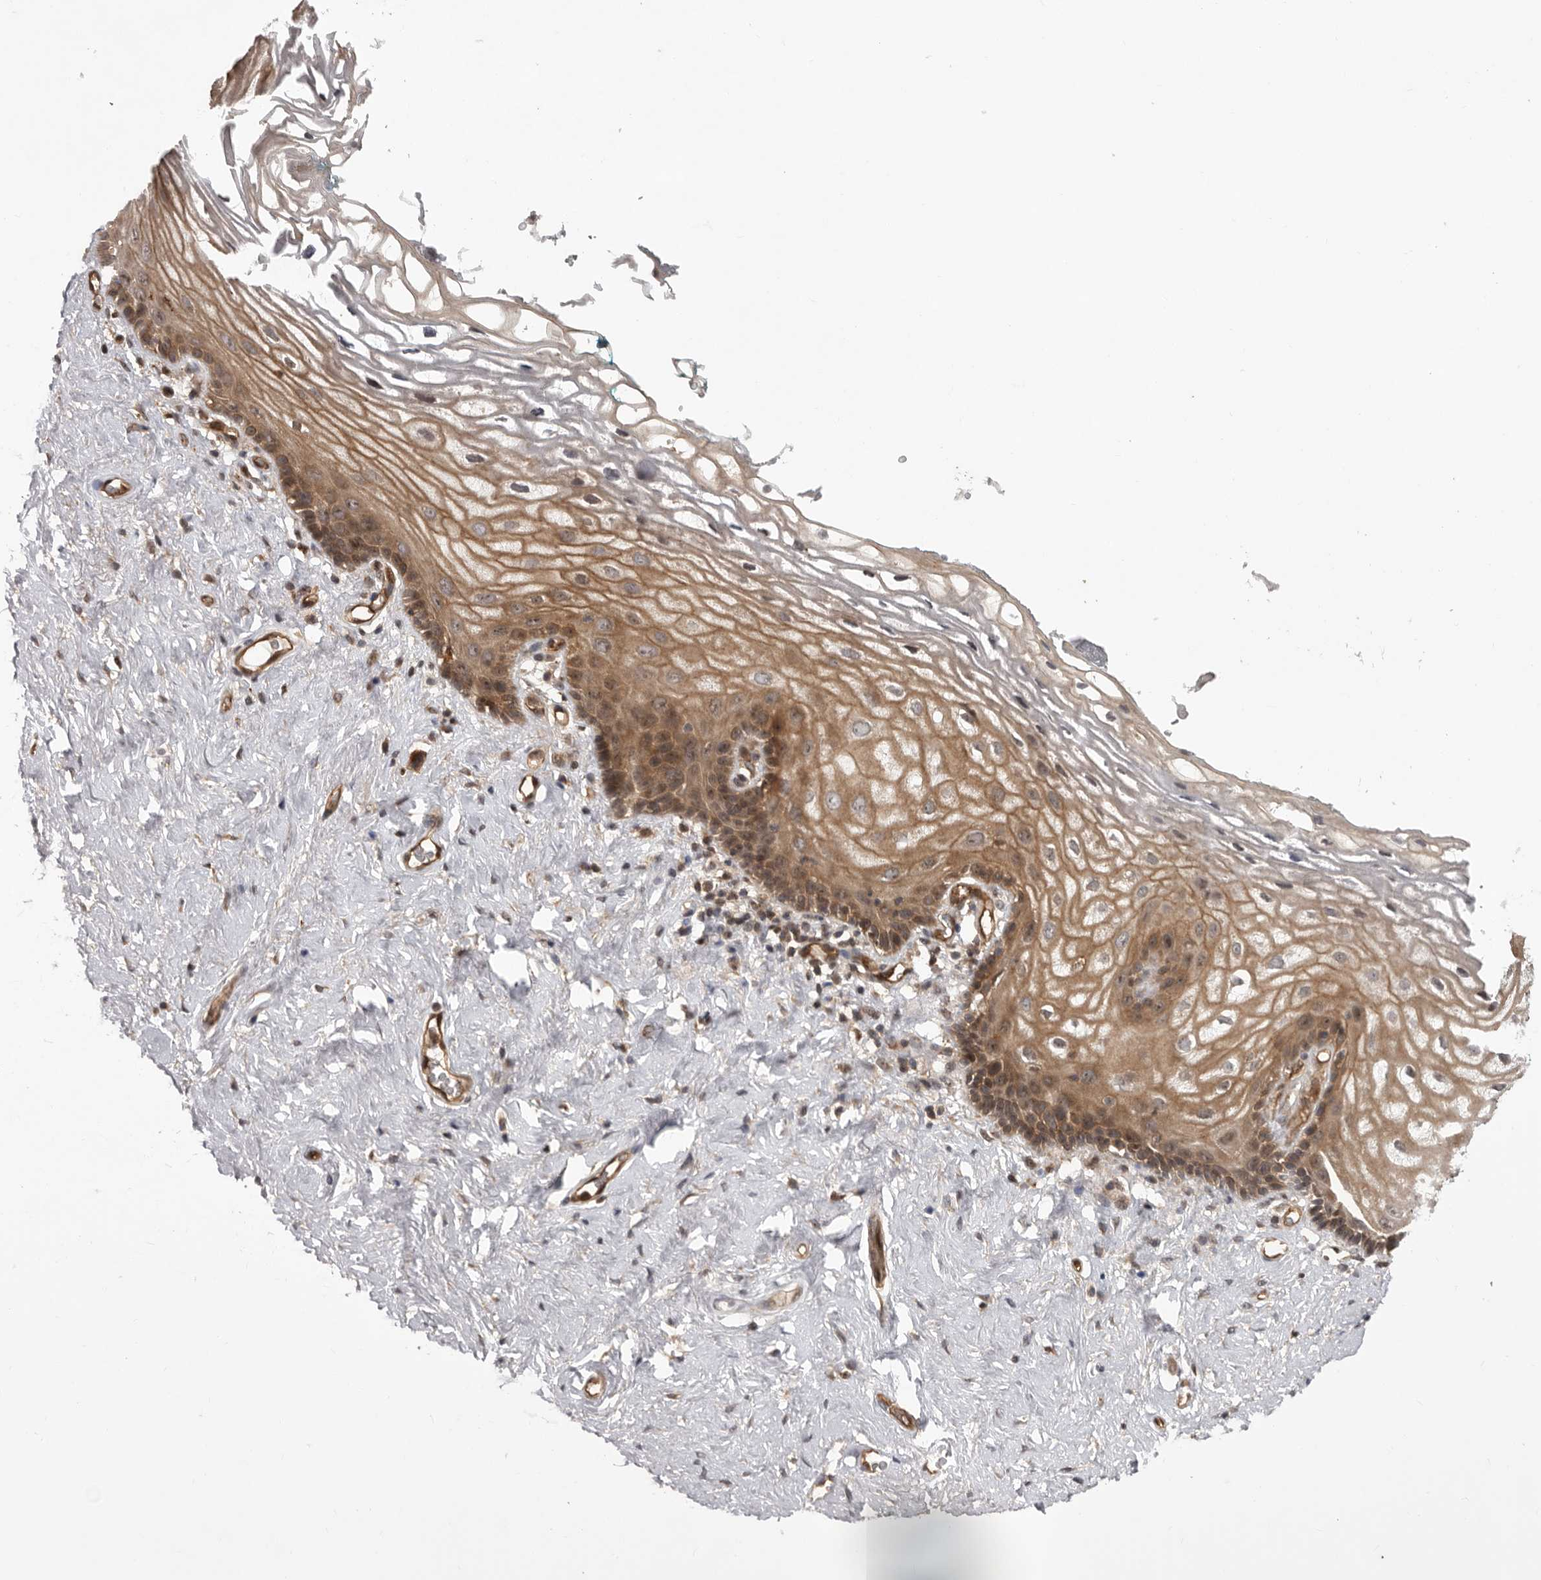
{"staining": {"intensity": "moderate", "quantity": ">75%", "location": "cytoplasmic/membranous,nuclear"}, "tissue": "vagina", "cell_type": "Squamous epithelial cells", "image_type": "normal", "snomed": [{"axis": "morphology", "description": "Normal tissue, NOS"}, {"axis": "morphology", "description": "Adenocarcinoma, NOS"}, {"axis": "topography", "description": "Rectum"}, {"axis": "topography", "description": "Vagina"}], "caption": "This image displays immunohistochemistry (IHC) staining of benign vagina, with medium moderate cytoplasmic/membranous,nuclear expression in about >75% of squamous epithelial cells.", "gene": "DHDDS", "patient": {"sex": "female", "age": 71}}